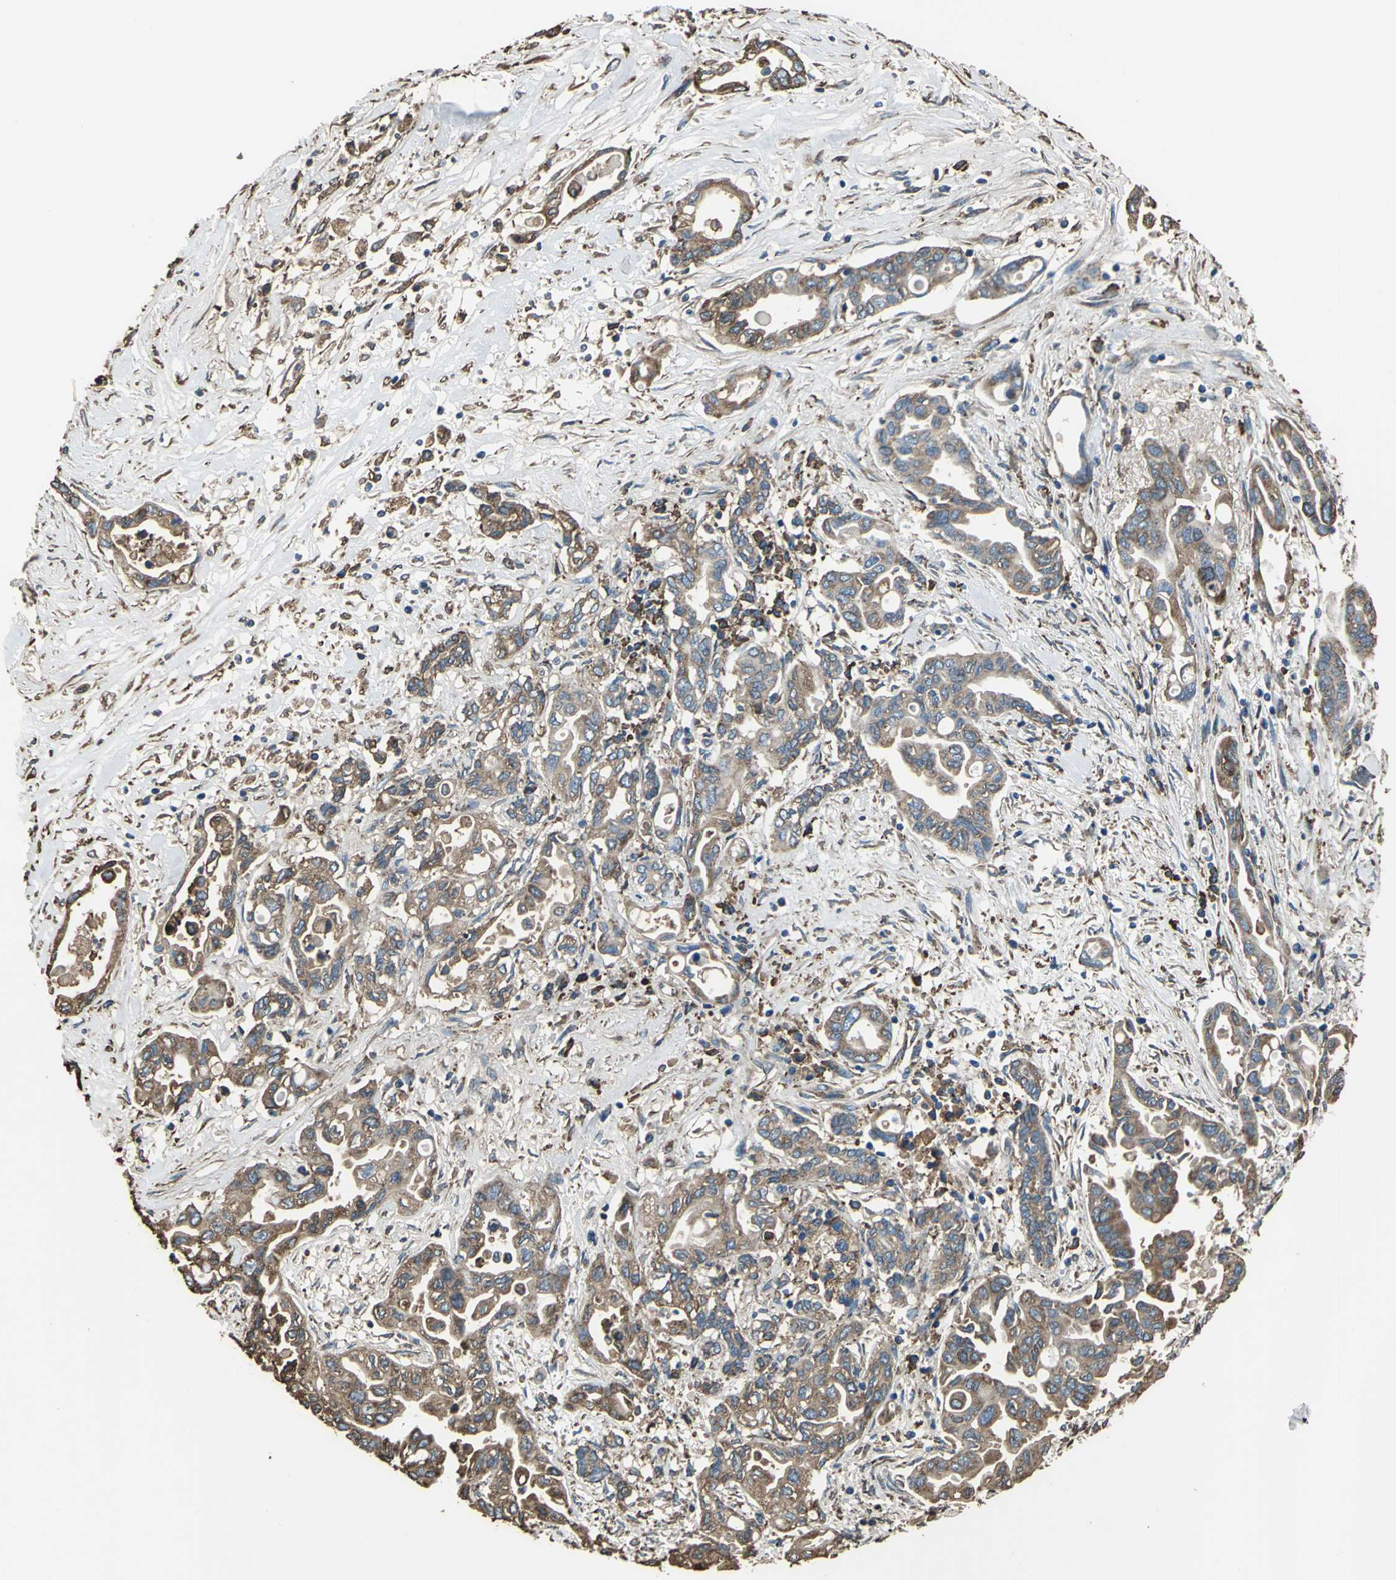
{"staining": {"intensity": "strong", "quantity": ">75%", "location": "cytoplasmic/membranous"}, "tissue": "pancreatic cancer", "cell_type": "Tumor cells", "image_type": "cancer", "snomed": [{"axis": "morphology", "description": "Adenocarcinoma, NOS"}, {"axis": "topography", "description": "Pancreas"}], "caption": "Human pancreatic cancer (adenocarcinoma) stained with a brown dye demonstrates strong cytoplasmic/membranous positive expression in approximately >75% of tumor cells.", "gene": "GPANK1", "patient": {"sex": "female", "age": 57}}